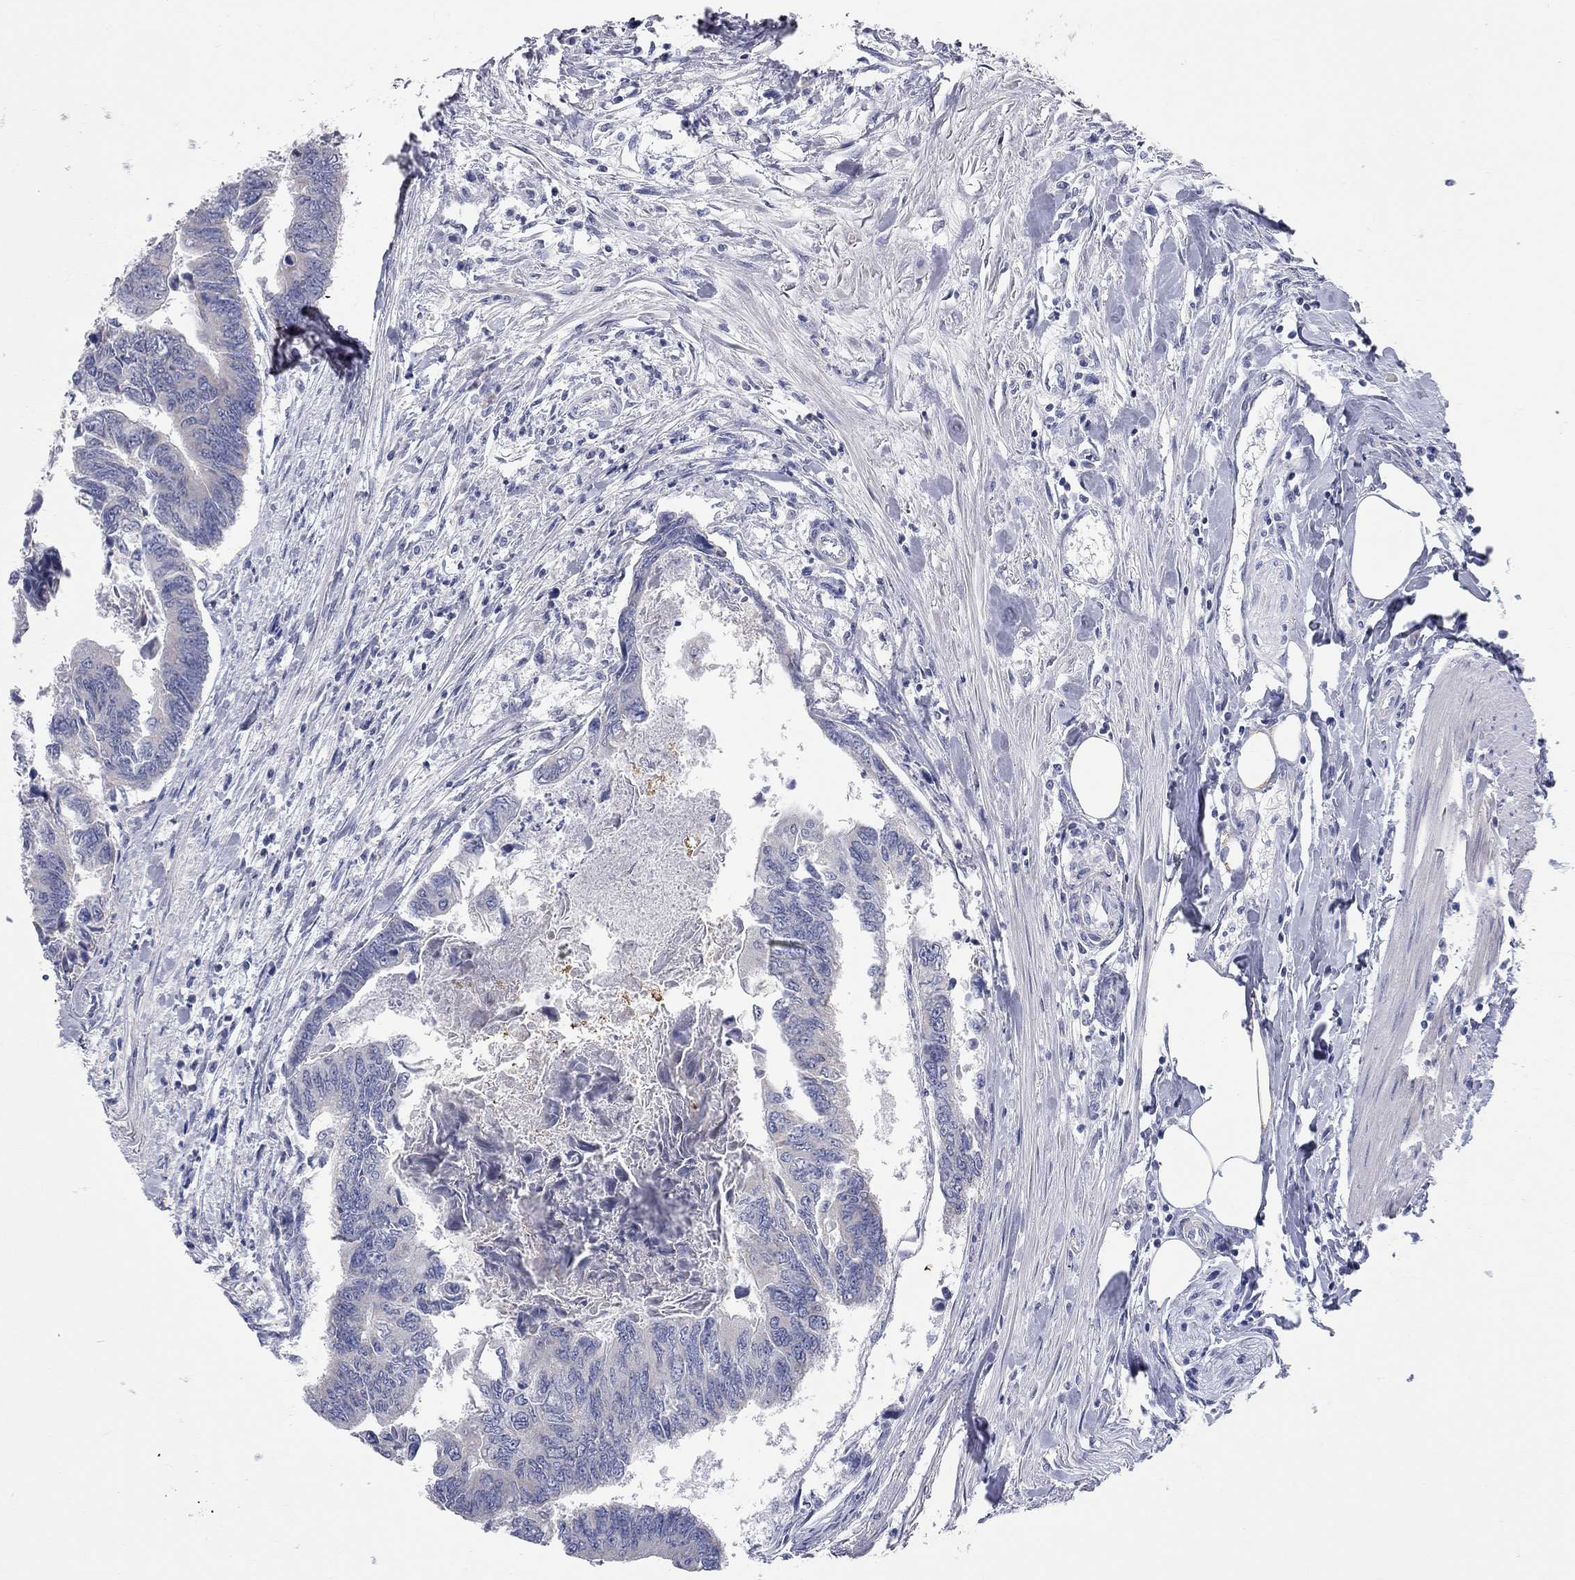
{"staining": {"intensity": "negative", "quantity": "none", "location": "none"}, "tissue": "colorectal cancer", "cell_type": "Tumor cells", "image_type": "cancer", "snomed": [{"axis": "morphology", "description": "Adenocarcinoma, NOS"}, {"axis": "topography", "description": "Colon"}], "caption": "Immunohistochemical staining of colorectal adenocarcinoma demonstrates no significant staining in tumor cells.", "gene": "CFAP161", "patient": {"sex": "female", "age": 65}}